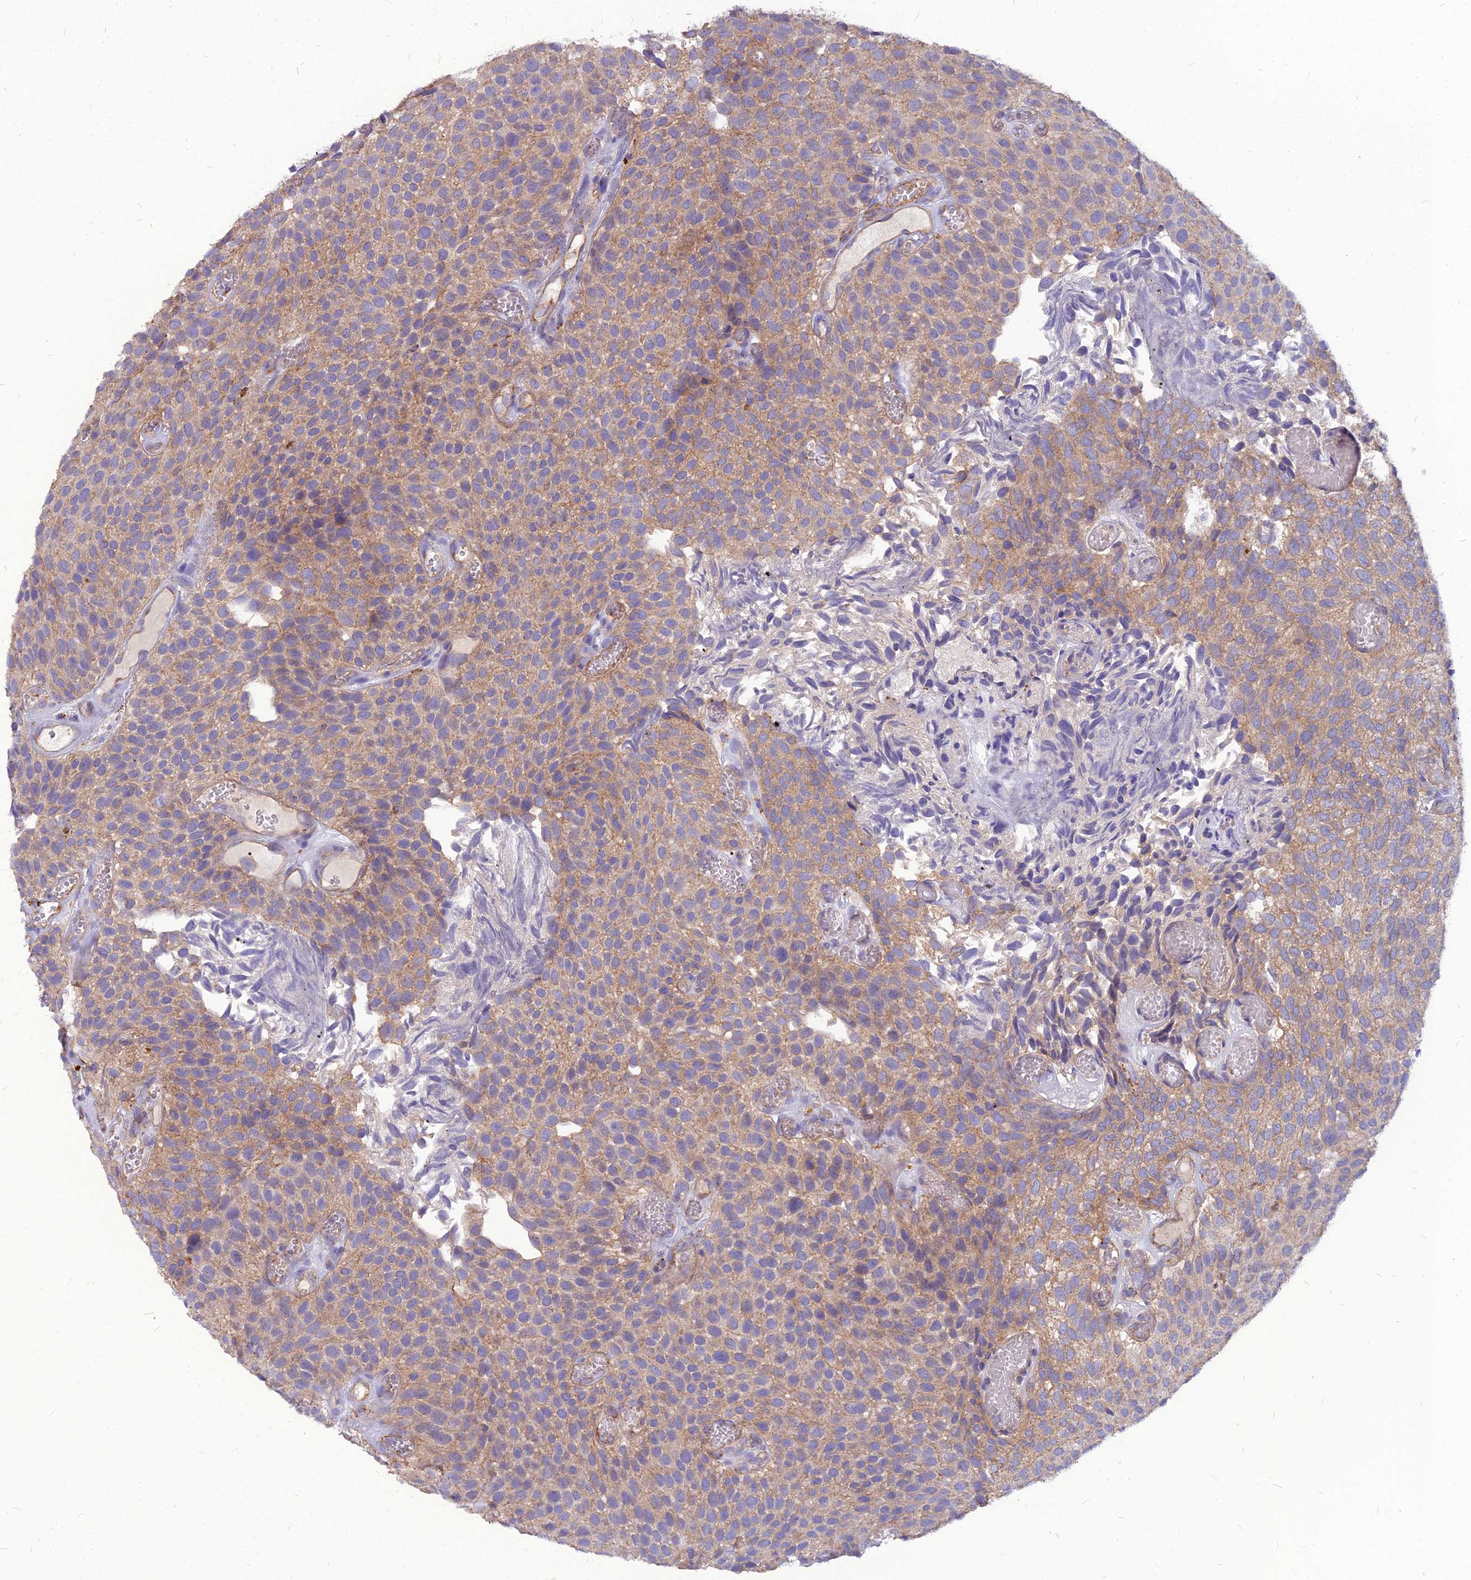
{"staining": {"intensity": "moderate", "quantity": ">75%", "location": "cytoplasmic/membranous"}, "tissue": "urothelial cancer", "cell_type": "Tumor cells", "image_type": "cancer", "snomed": [{"axis": "morphology", "description": "Urothelial carcinoma, Low grade"}, {"axis": "topography", "description": "Urinary bladder"}], "caption": "A brown stain labels moderate cytoplasmic/membranous expression of a protein in low-grade urothelial carcinoma tumor cells. (Stains: DAB in brown, nuclei in blue, Microscopy: brightfield microscopy at high magnification).", "gene": "PCED1B", "patient": {"sex": "male", "age": 89}}